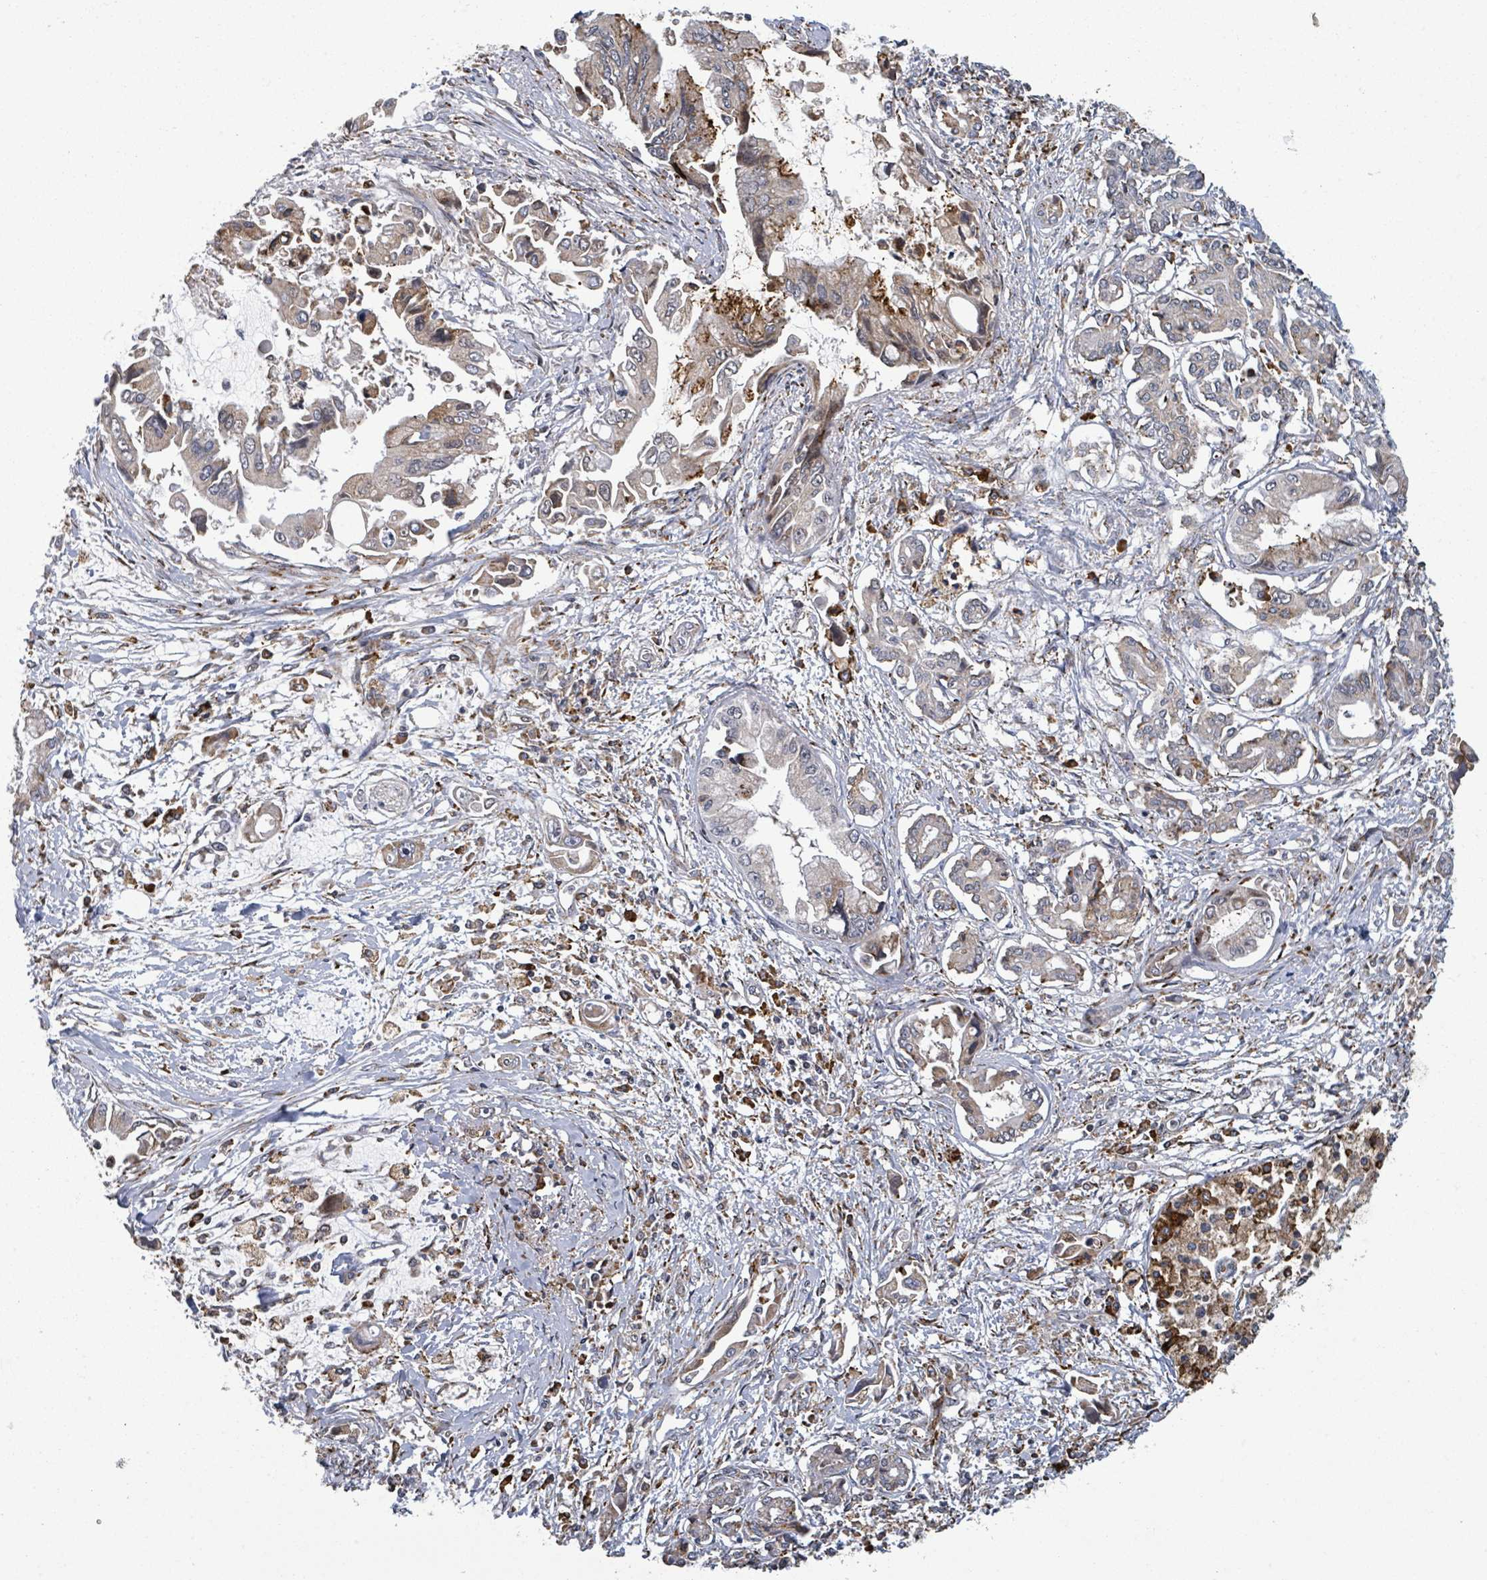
{"staining": {"intensity": "moderate", "quantity": "<25%", "location": "cytoplasmic/membranous"}, "tissue": "pancreatic cancer", "cell_type": "Tumor cells", "image_type": "cancer", "snomed": [{"axis": "morphology", "description": "Adenocarcinoma, NOS"}, {"axis": "topography", "description": "Pancreas"}], "caption": "Immunohistochemical staining of pancreatic adenocarcinoma exhibits low levels of moderate cytoplasmic/membranous expression in about <25% of tumor cells. The staining is performed using DAB (3,3'-diaminobenzidine) brown chromogen to label protein expression. The nuclei are counter-stained blue using hematoxylin.", "gene": "SHROOM2", "patient": {"sex": "male", "age": 84}}